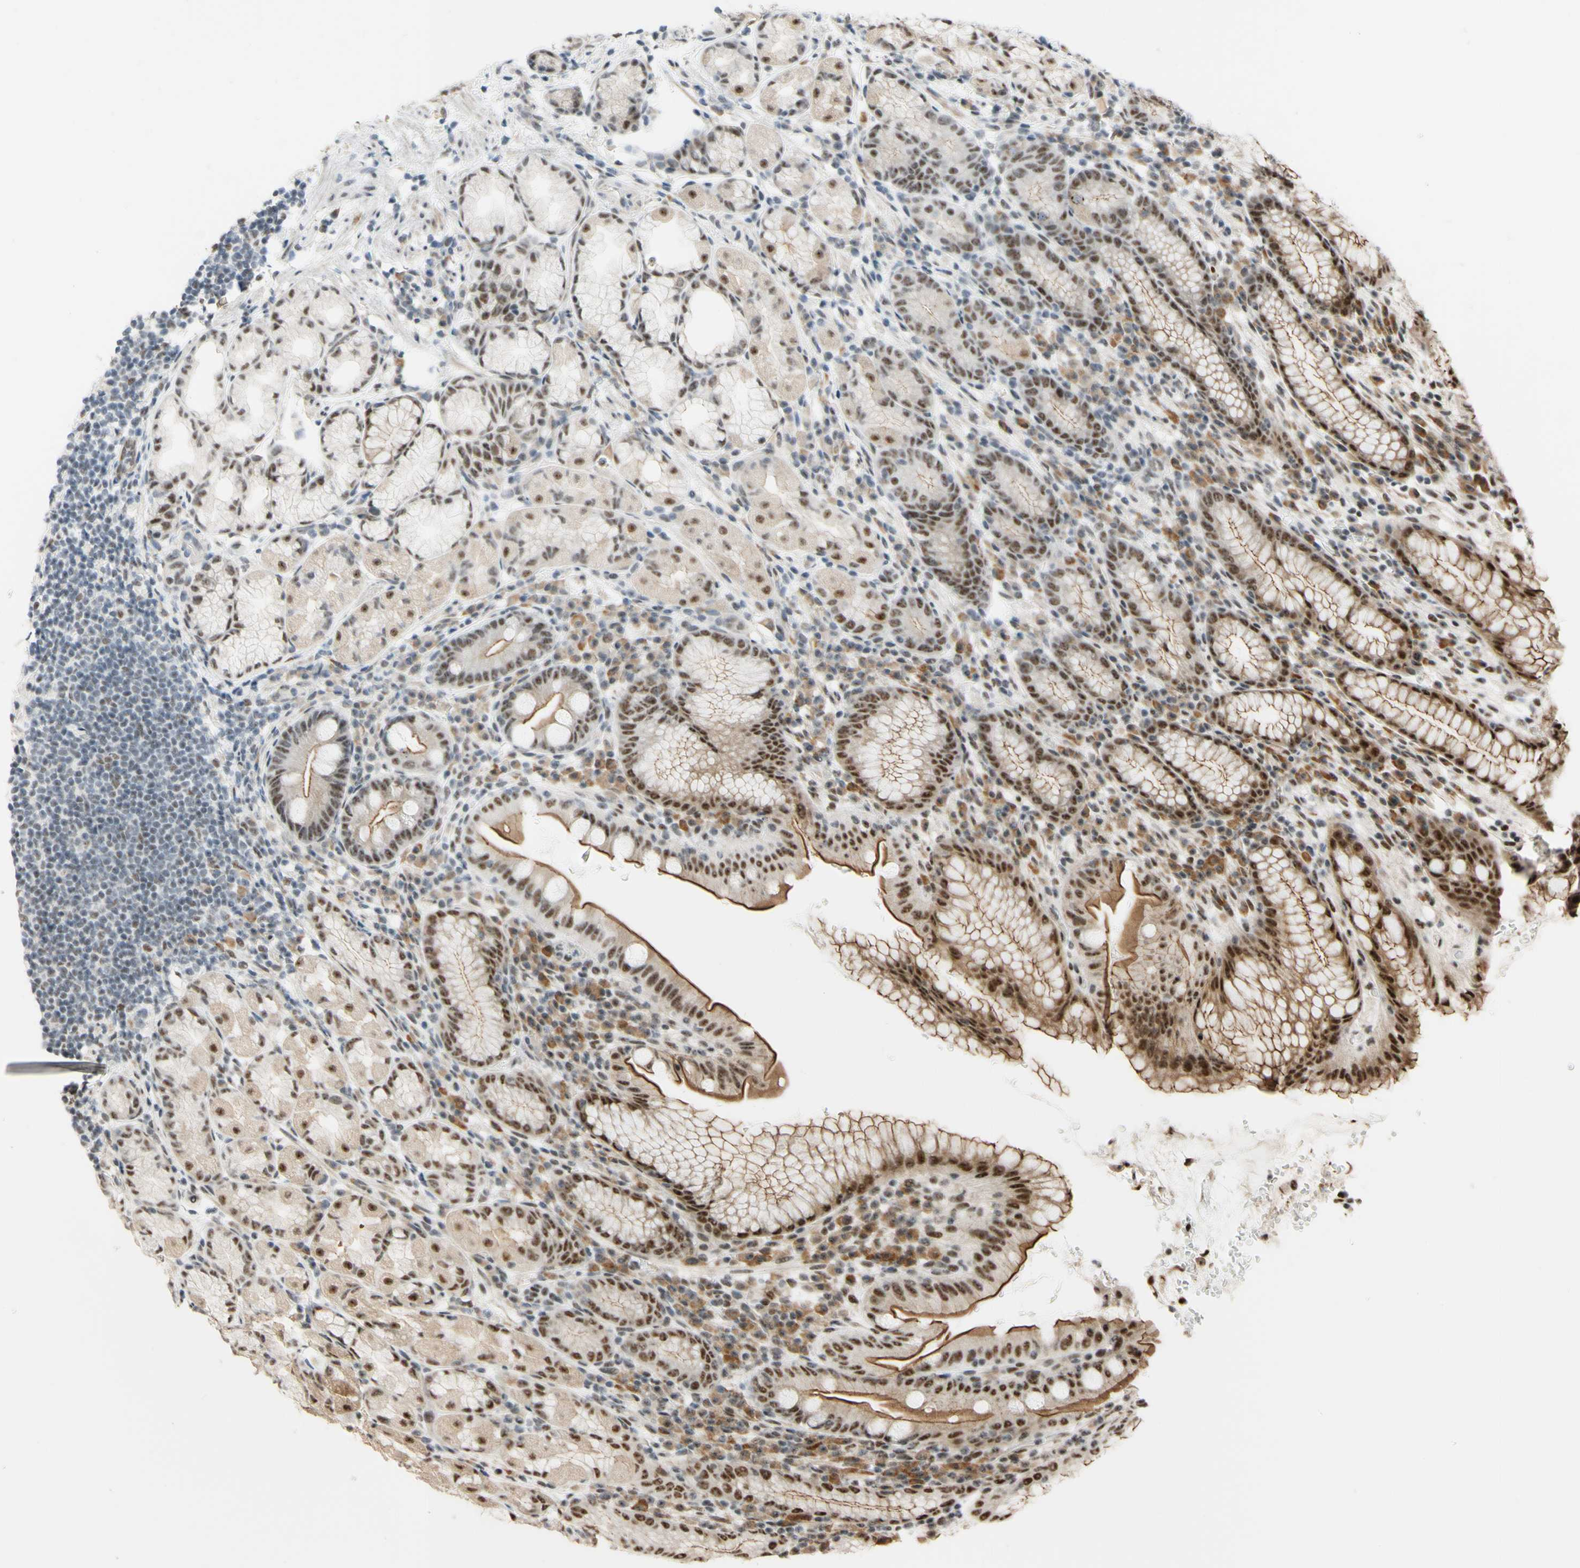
{"staining": {"intensity": "strong", "quantity": ">75%", "location": "cytoplasmic/membranous,nuclear"}, "tissue": "stomach", "cell_type": "Glandular cells", "image_type": "normal", "snomed": [{"axis": "morphology", "description": "Normal tissue, NOS"}, {"axis": "topography", "description": "Stomach, lower"}], "caption": "An image of stomach stained for a protein shows strong cytoplasmic/membranous,nuclear brown staining in glandular cells.", "gene": "SAP18", "patient": {"sex": "male", "age": 52}}